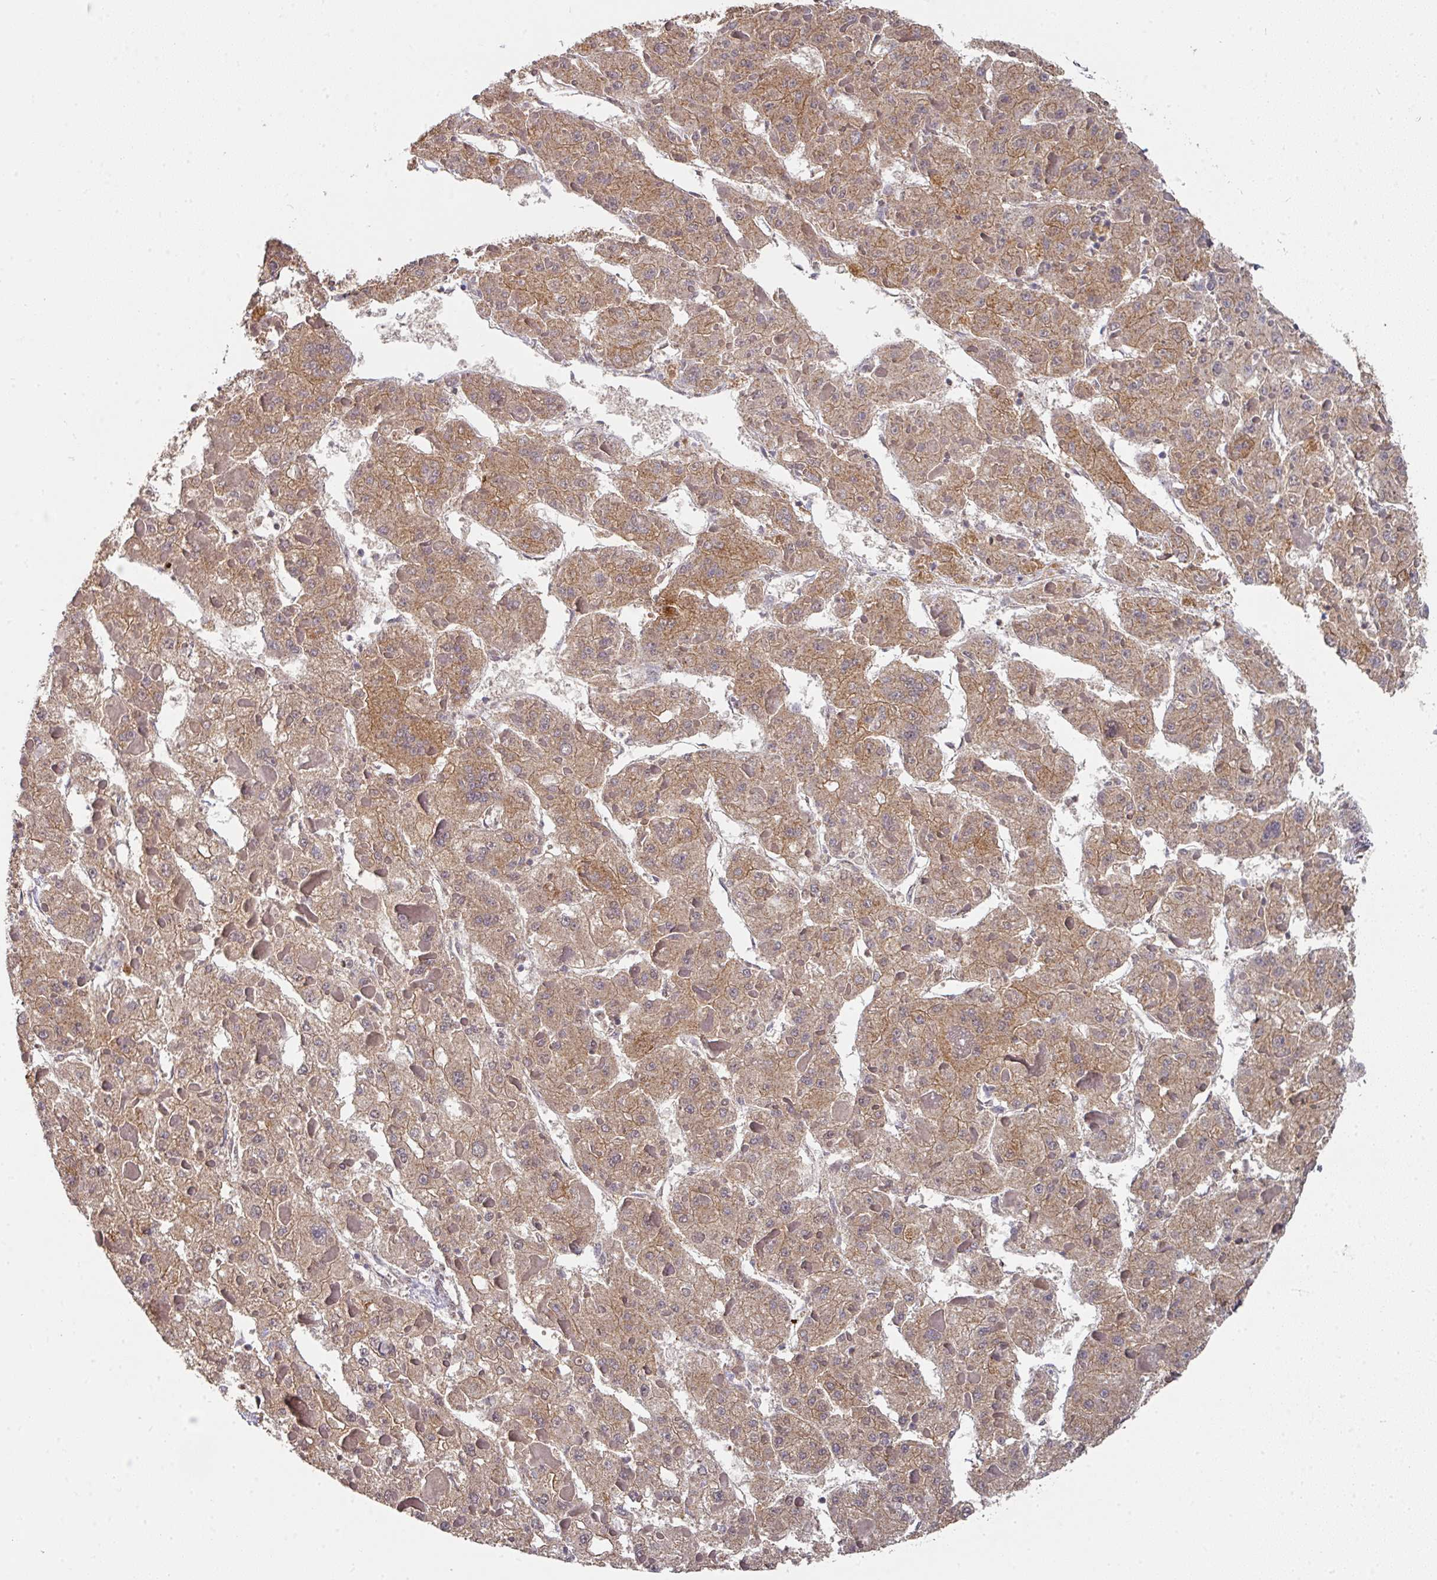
{"staining": {"intensity": "moderate", "quantity": ">75%", "location": "cytoplasmic/membranous"}, "tissue": "liver cancer", "cell_type": "Tumor cells", "image_type": "cancer", "snomed": [{"axis": "morphology", "description": "Carcinoma, Hepatocellular, NOS"}, {"axis": "topography", "description": "Liver"}], "caption": "Immunohistochemistry (IHC) staining of liver hepatocellular carcinoma, which shows medium levels of moderate cytoplasmic/membranous staining in approximately >75% of tumor cells indicating moderate cytoplasmic/membranous protein staining. The staining was performed using DAB (brown) for protein detection and nuclei were counterstained in hematoxylin (blue).", "gene": "EXTL3", "patient": {"sex": "female", "age": 73}}